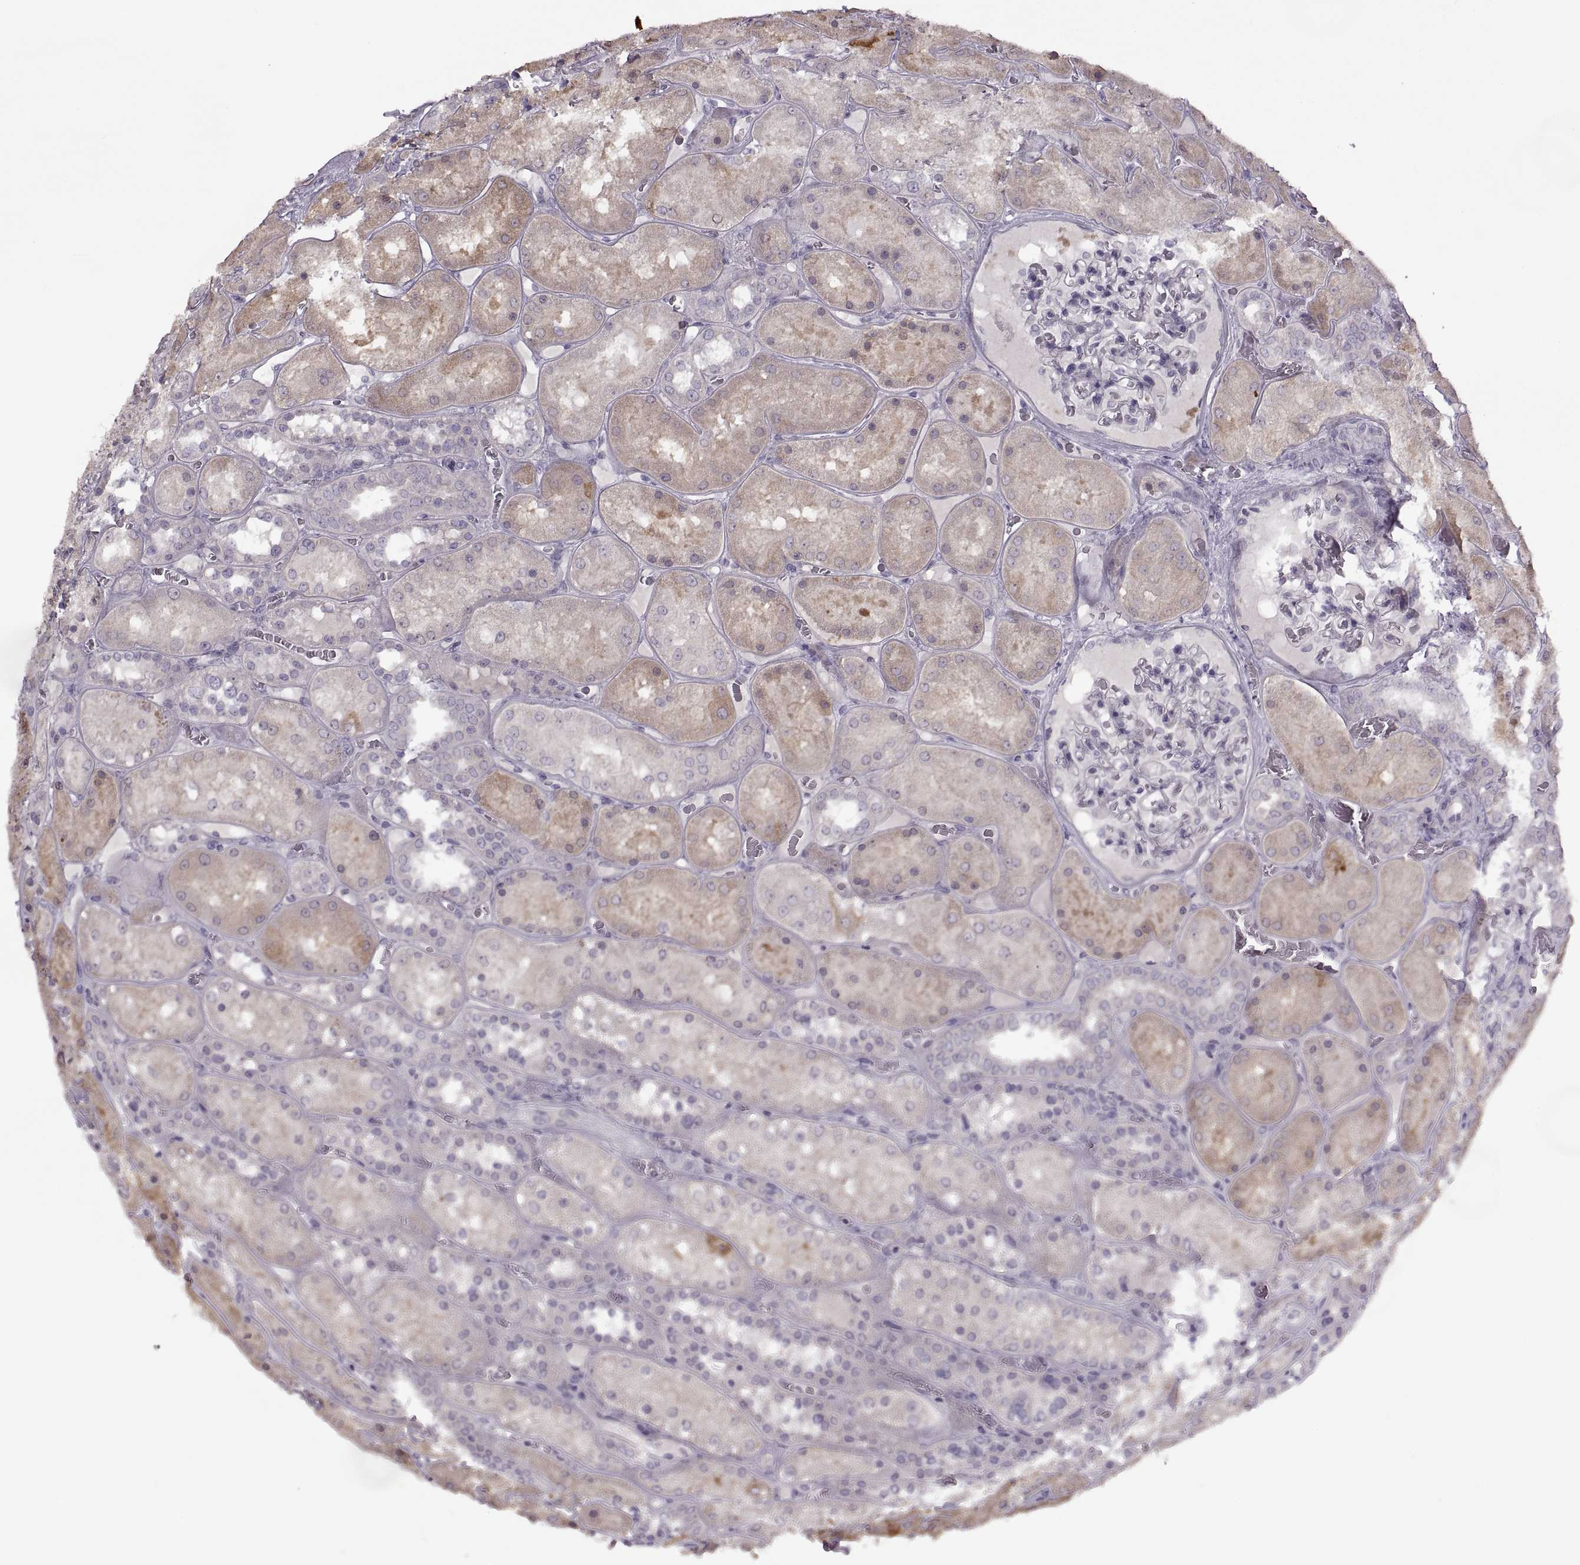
{"staining": {"intensity": "negative", "quantity": "none", "location": "none"}, "tissue": "kidney", "cell_type": "Cells in glomeruli", "image_type": "normal", "snomed": [{"axis": "morphology", "description": "Normal tissue, NOS"}, {"axis": "topography", "description": "Kidney"}], "caption": "This is an immunohistochemistry image of benign kidney. There is no expression in cells in glomeruli.", "gene": "H2AP", "patient": {"sex": "male", "age": 73}}